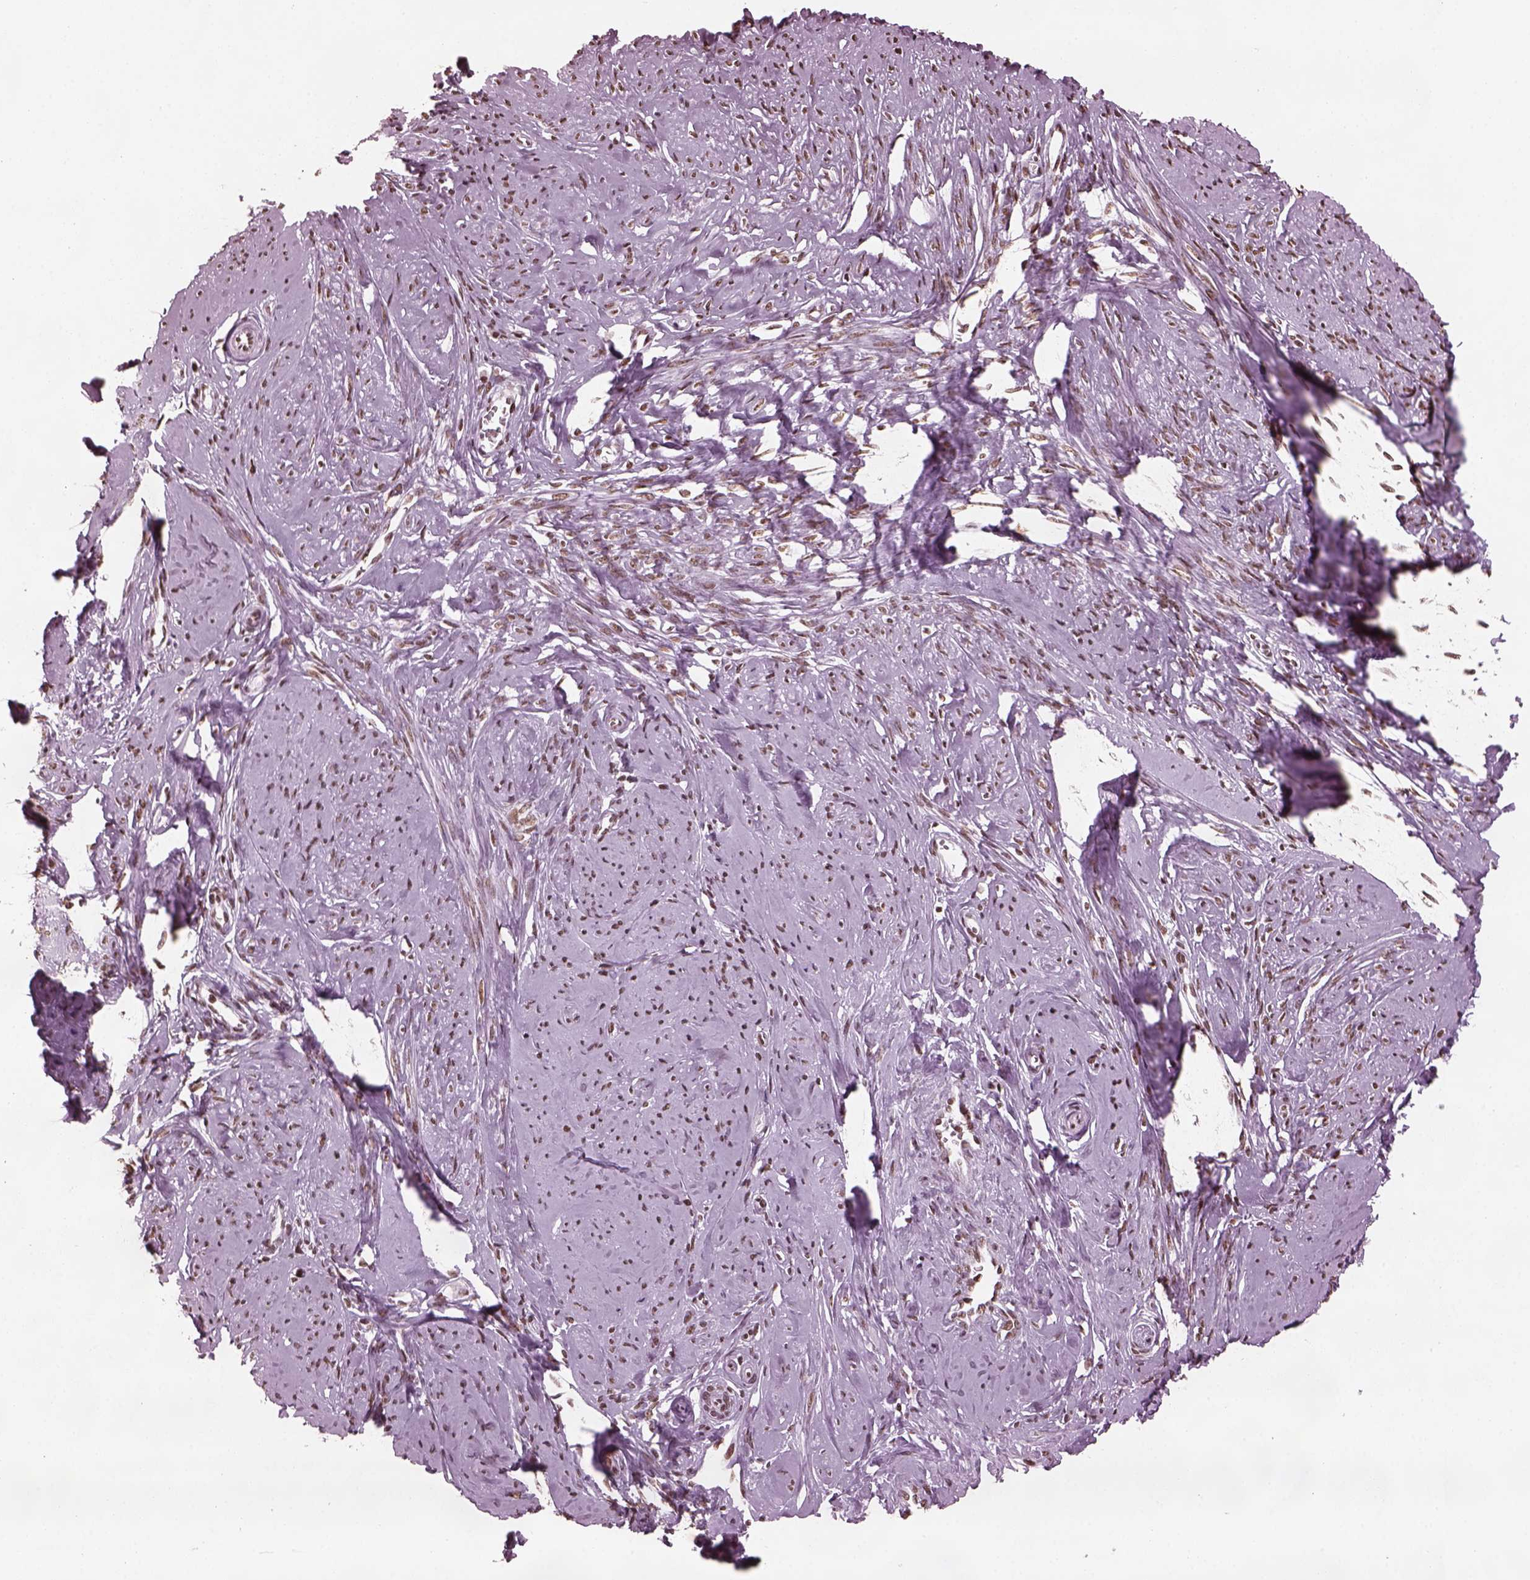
{"staining": {"intensity": "moderate", "quantity": ">75%", "location": "nuclear"}, "tissue": "smooth muscle", "cell_type": "Smooth muscle cells", "image_type": "normal", "snomed": [{"axis": "morphology", "description": "Normal tissue, NOS"}, {"axis": "topography", "description": "Smooth muscle"}], "caption": "A high-resolution micrograph shows immunohistochemistry (IHC) staining of unremarkable smooth muscle, which reveals moderate nuclear positivity in approximately >75% of smooth muscle cells. The staining was performed using DAB to visualize the protein expression in brown, while the nuclei were stained in blue with hematoxylin (Magnification: 20x).", "gene": "CBFA2T3", "patient": {"sex": "female", "age": 48}}